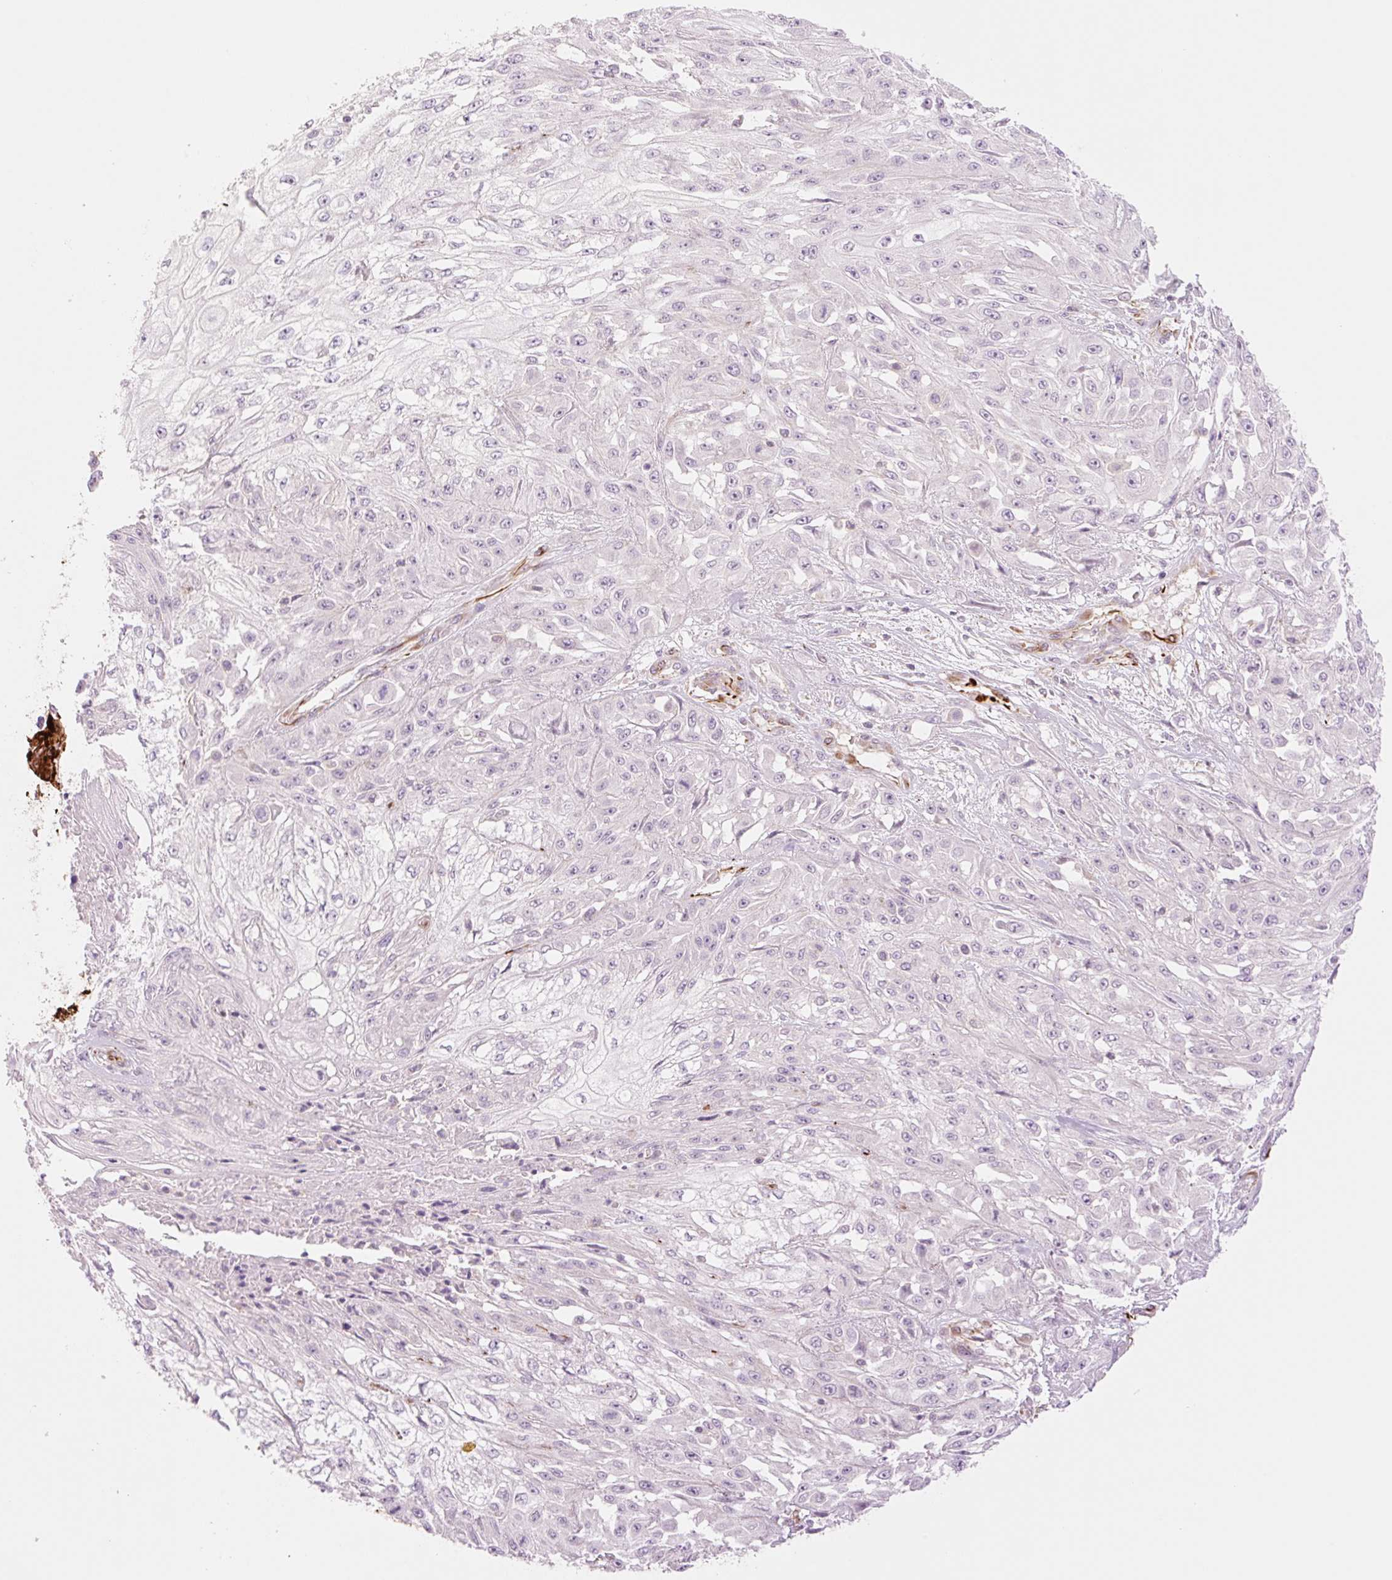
{"staining": {"intensity": "negative", "quantity": "none", "location": "none"}, "tissue": "skin cancer", "cell_type": "Tumor cells", "image_type": "cancer", "snomed": [{"axis": "morphology", "description": "Squamous cell carcinoma, NOS"}, {"axis": "morphology", "description": "Squamous cell carcinoma, metastatic, NOS"}, {"axis": "topography", "description": "Skin"}, {"axis": "topography", "description": "Lymph node"}], "caption": "Histopathology image shows no significant protein expression in tumor cells of metastatic squamous cell carcinoma (skin).", "gene": "ZFYVE21", "patient": {"sex": "male", "age": 75}}